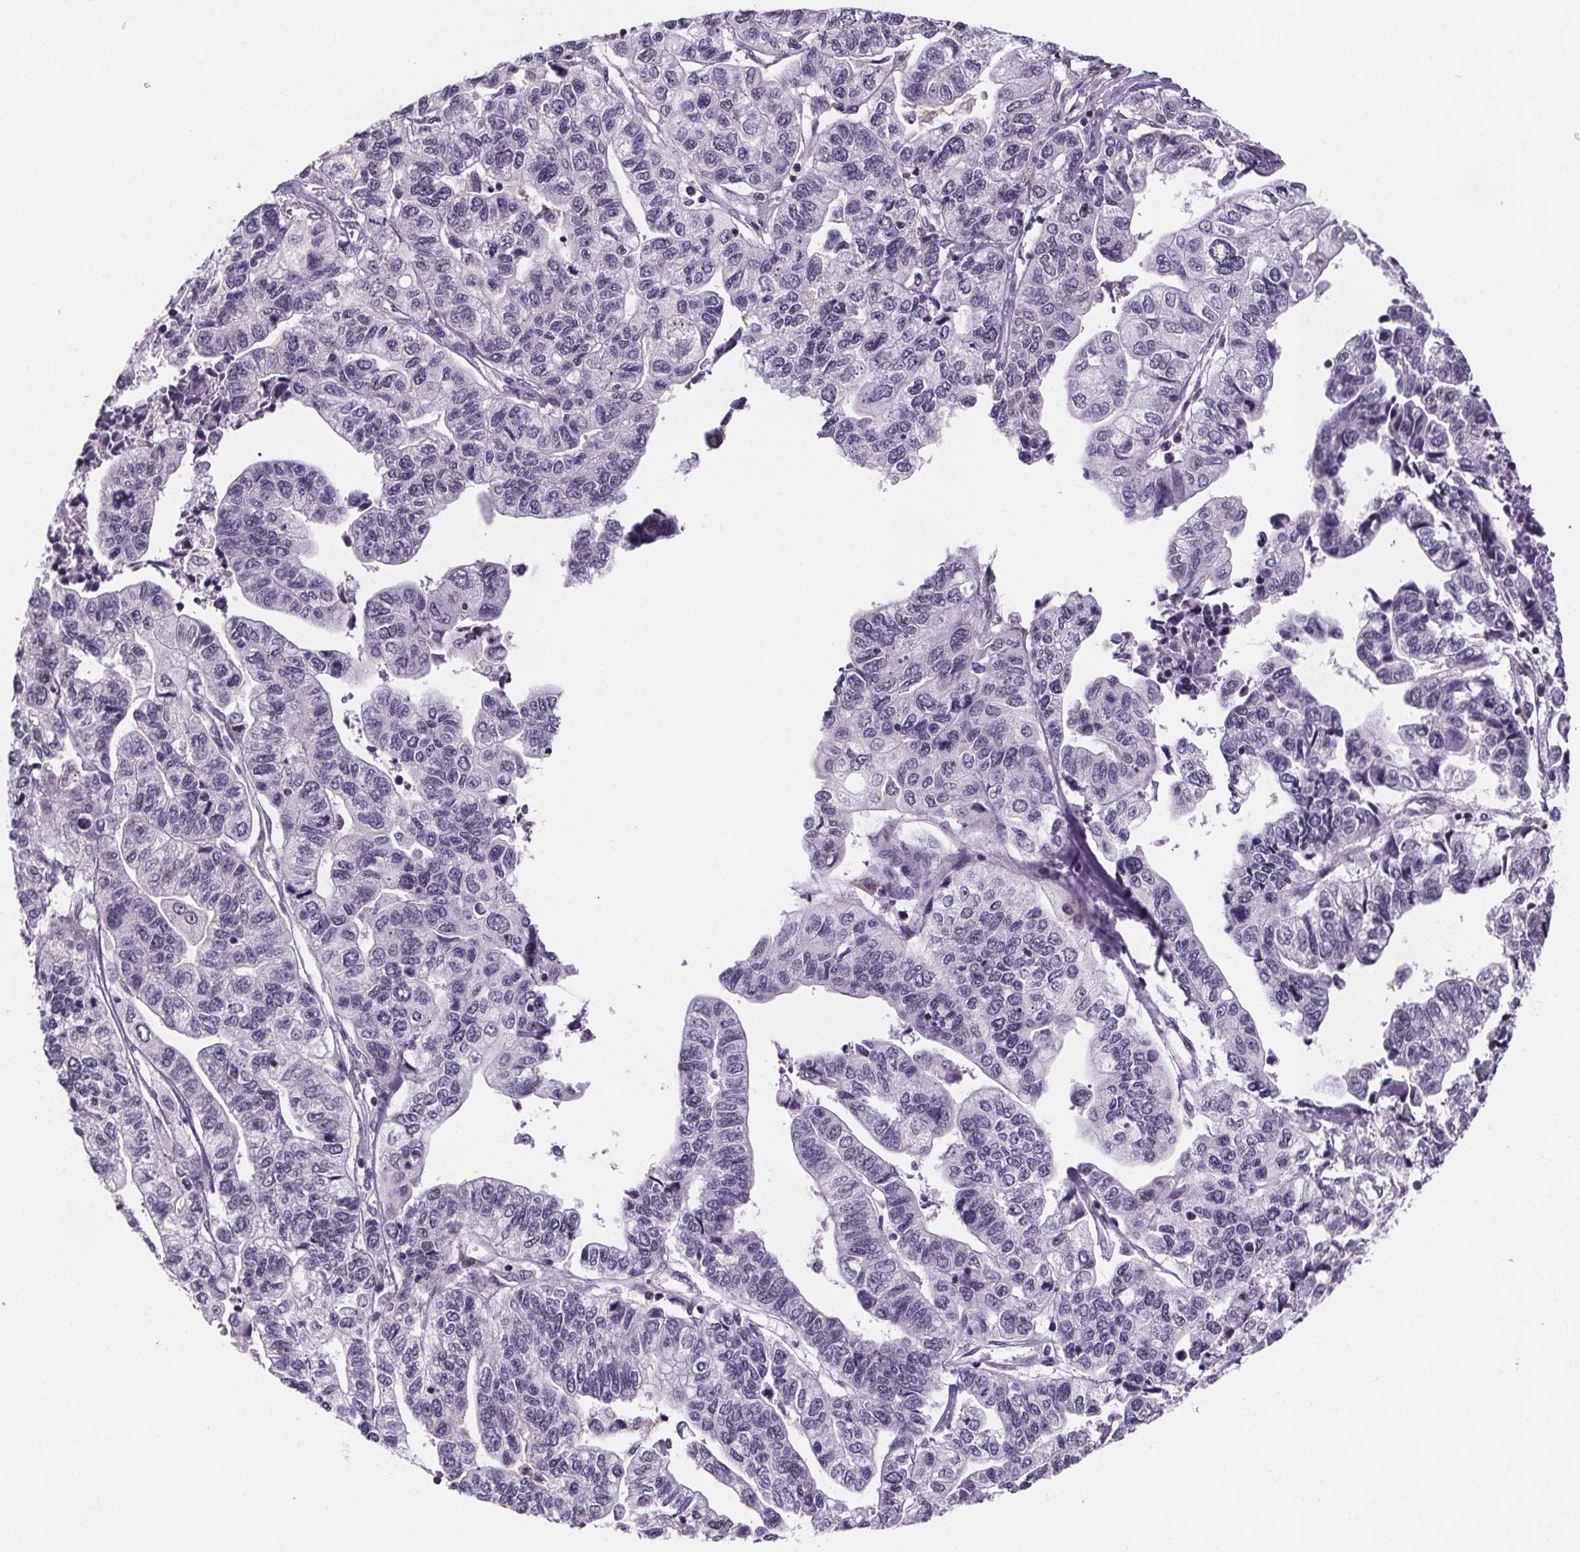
{"staining": {"intensity": "negative", "quantity": "none", "location": "none"}, "tissue": "stomach cancer", "cell_type": "Tumor cells", "image_type": "cancer", "snomed": [{"axis": "morphology", "description": "Adenocarcinoma, NOS"}, {"axis": "topography", "description": "Stomach, upper"}], "caption": "IHC of human stomach cancer (adenocarcinoma) demonstrates no expression in tumor cells. (Immunohistochemistry (ihc), brightfield microscopy, high magnification).", "gene": "TTC12", "patient": {"sex": "female", "age": 67}}